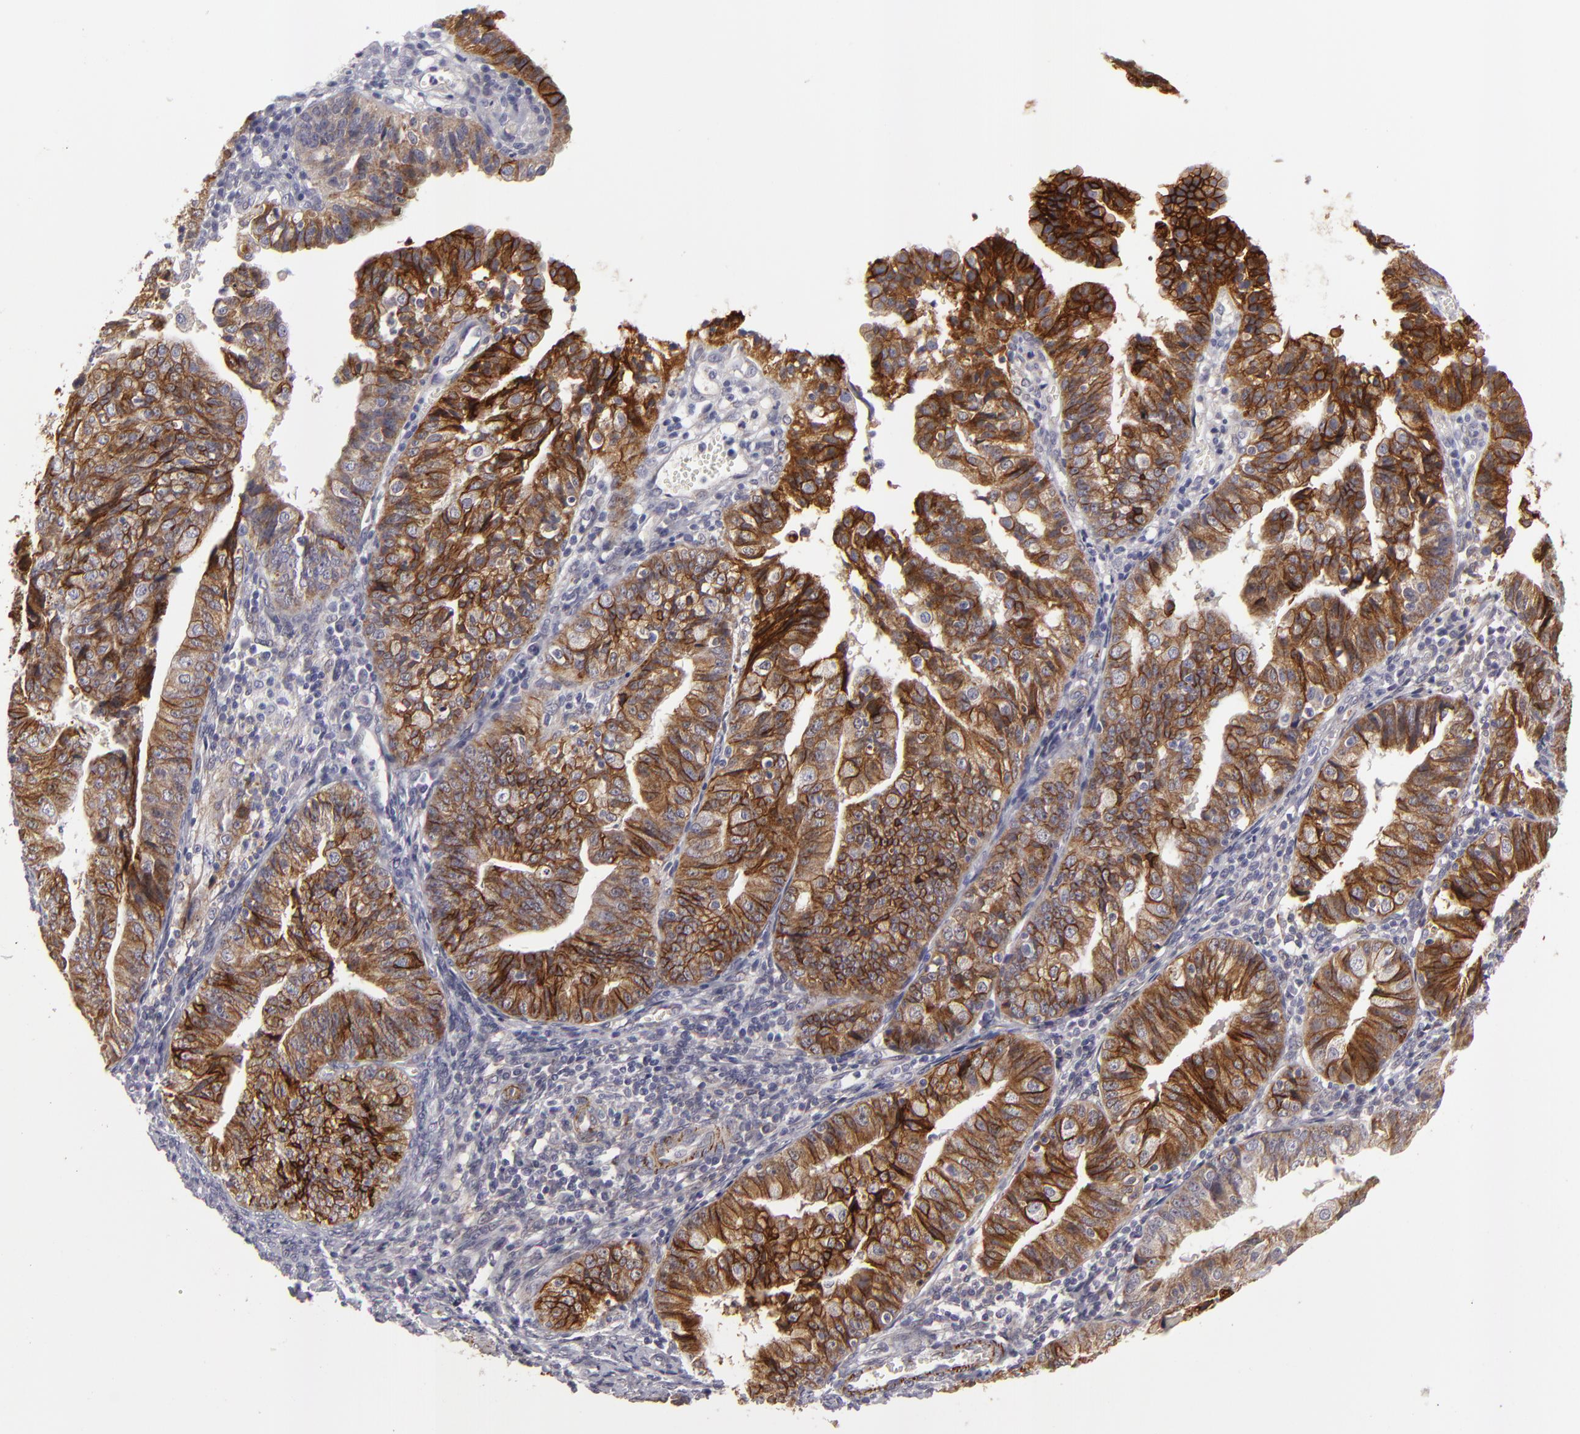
{"staining": {"intensity": "moderate", "quantity": ">75%", "location": "cytoplasmic/membranous"}, "tissue": "endometrial cancer", "cell_type": "Tumor cells", "image_type": "cancer", "snomed": [{"axis": "morphology", "description": "Adenocarcinoma, NOS"}, {"axis": "topography", "description": "Endometrium"}], "caption": "Moderate cytoplasmic/membranous staining for a protein is appreciated in approximately >75% of tumor cells of adenocarcinoma (endometrial) using immunohistochemistry (IHC).", "gene": "ALCAM", "patient": {"sex": "female", "age": 56}}